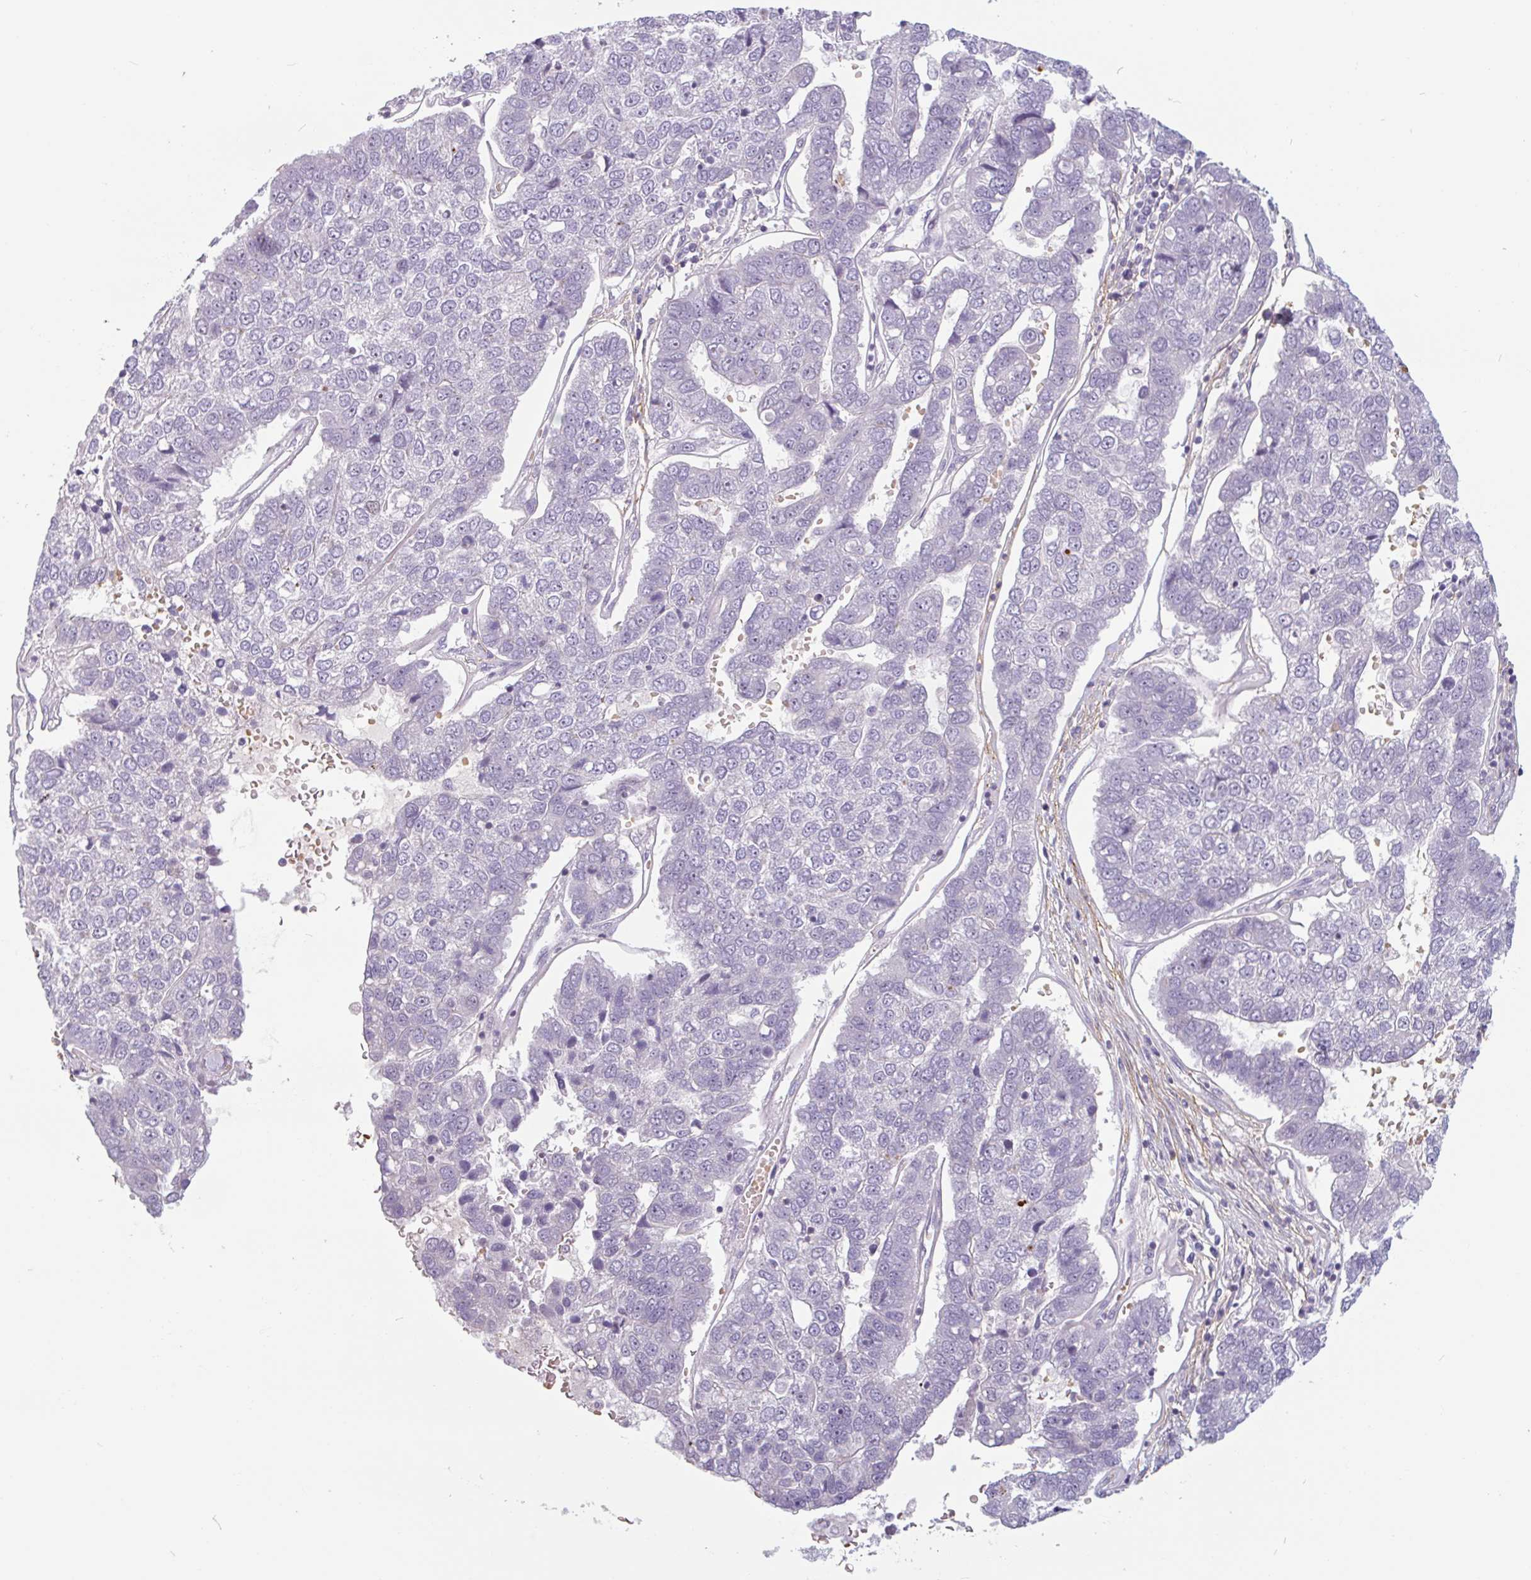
{"staining": {"intensity": "negative", "quantity": "none", "location": "none"}, "tissue": "pancreatic cancer", "cell_type": "Tumor cells", "image_type": "cancer", "snomed": [{"axis": "morphology", "description": "Adenocarcinoma, NOS"}, {"axis": "topography", "description": "Pancreas"}], "caption": "A micrograph of human pancreatic adenocarcinoma is negative for staining in tumor cells. Nuclei are stained in blue.", "gene": "TMEM119", "patient": {"sex": "female", "age": 61}}